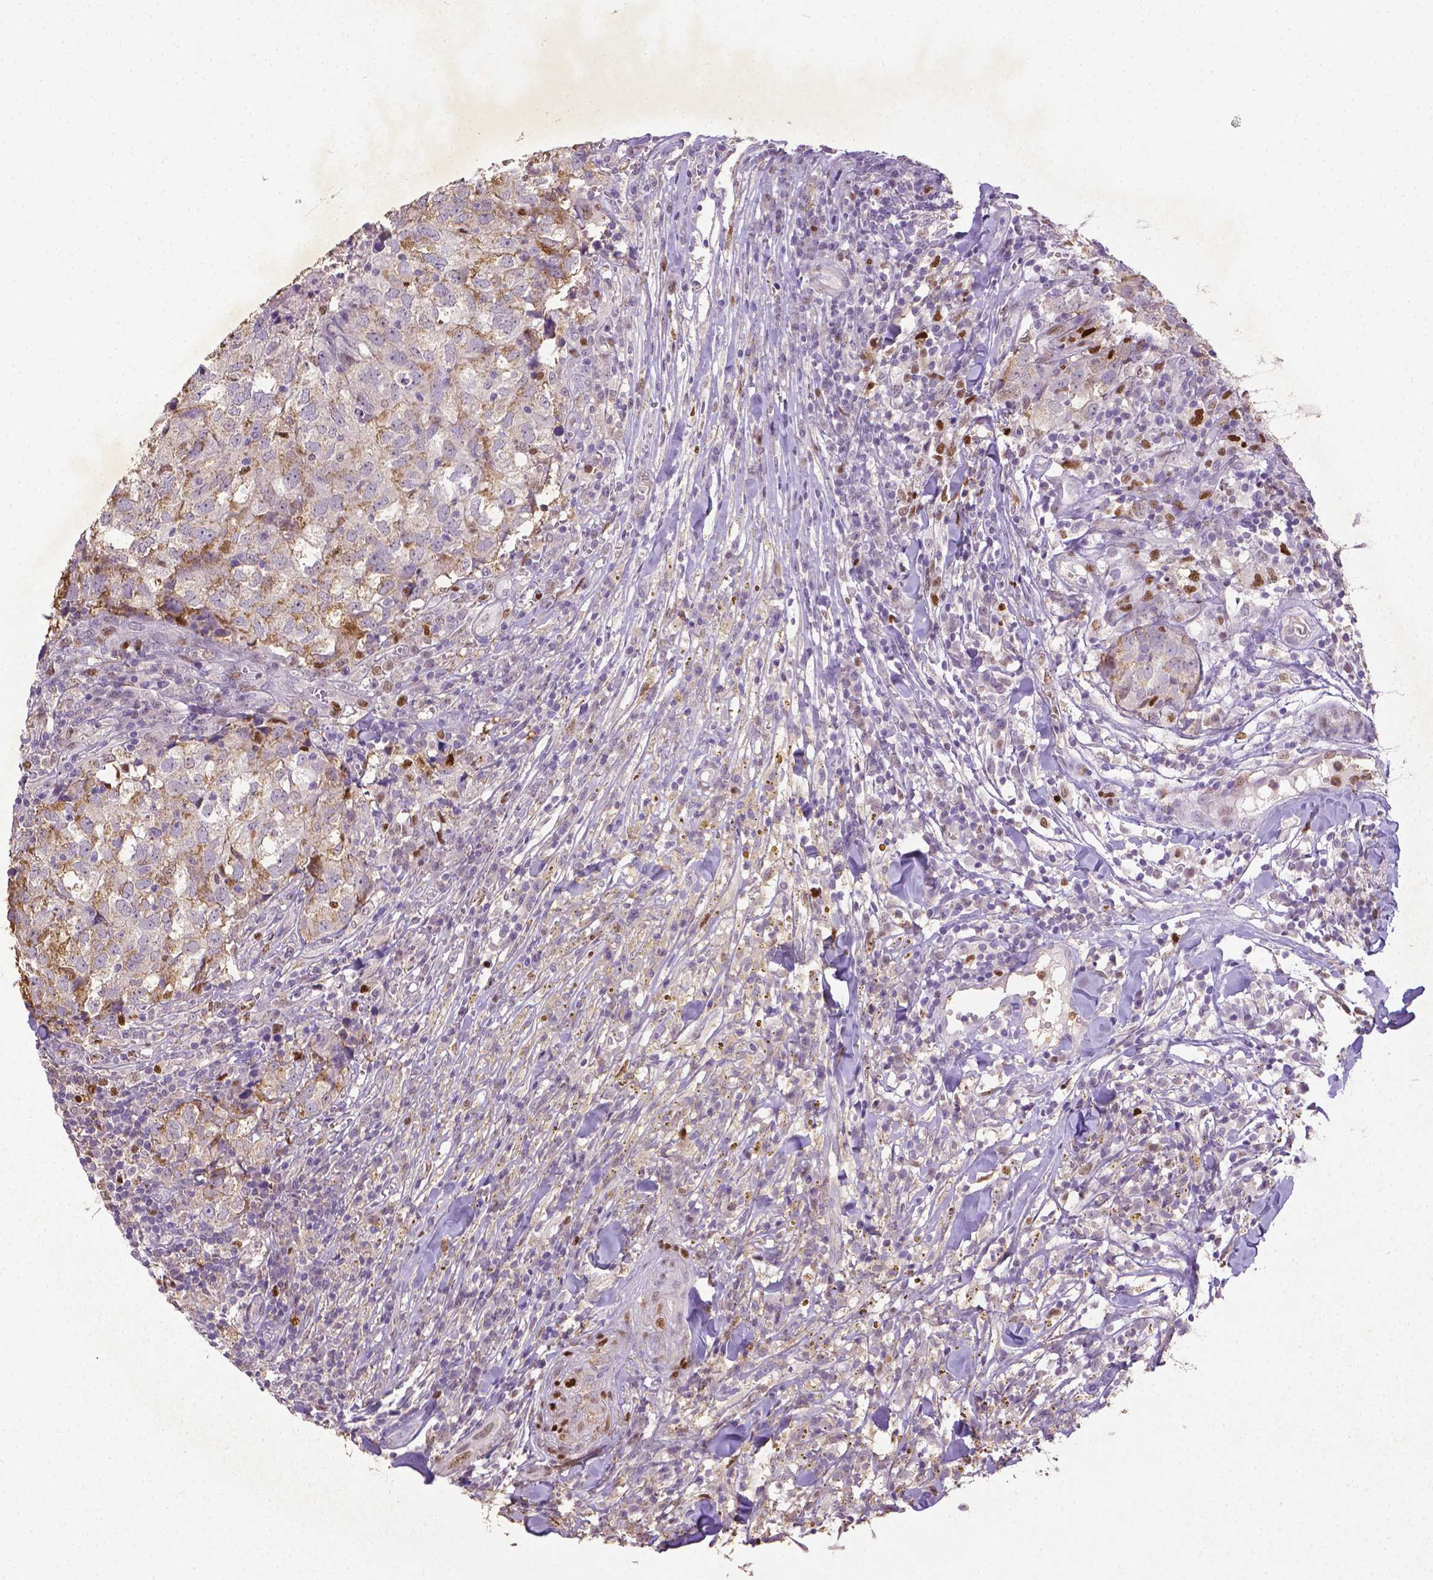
{"staining": {"intensity": "moderate", "quantity": ">75%", "location": "cytoplasmic/membranous"}, "tissue": "breast cancer", "cell_type": "Tumor cells", "image_type": "cancer", "snomed": [{"axis": "morphology", "description": "Duct carcinoma"}, {"axis": "topography", "description": "Breast"}], "caption": "Tumor cells reveal moderate cytoplasmic/membranous expression in approximately >75% of cells in breast invasive ductal carcinoma.", "gene": "CDKN1A", "patient": {"sex": "female", "age": 30}}